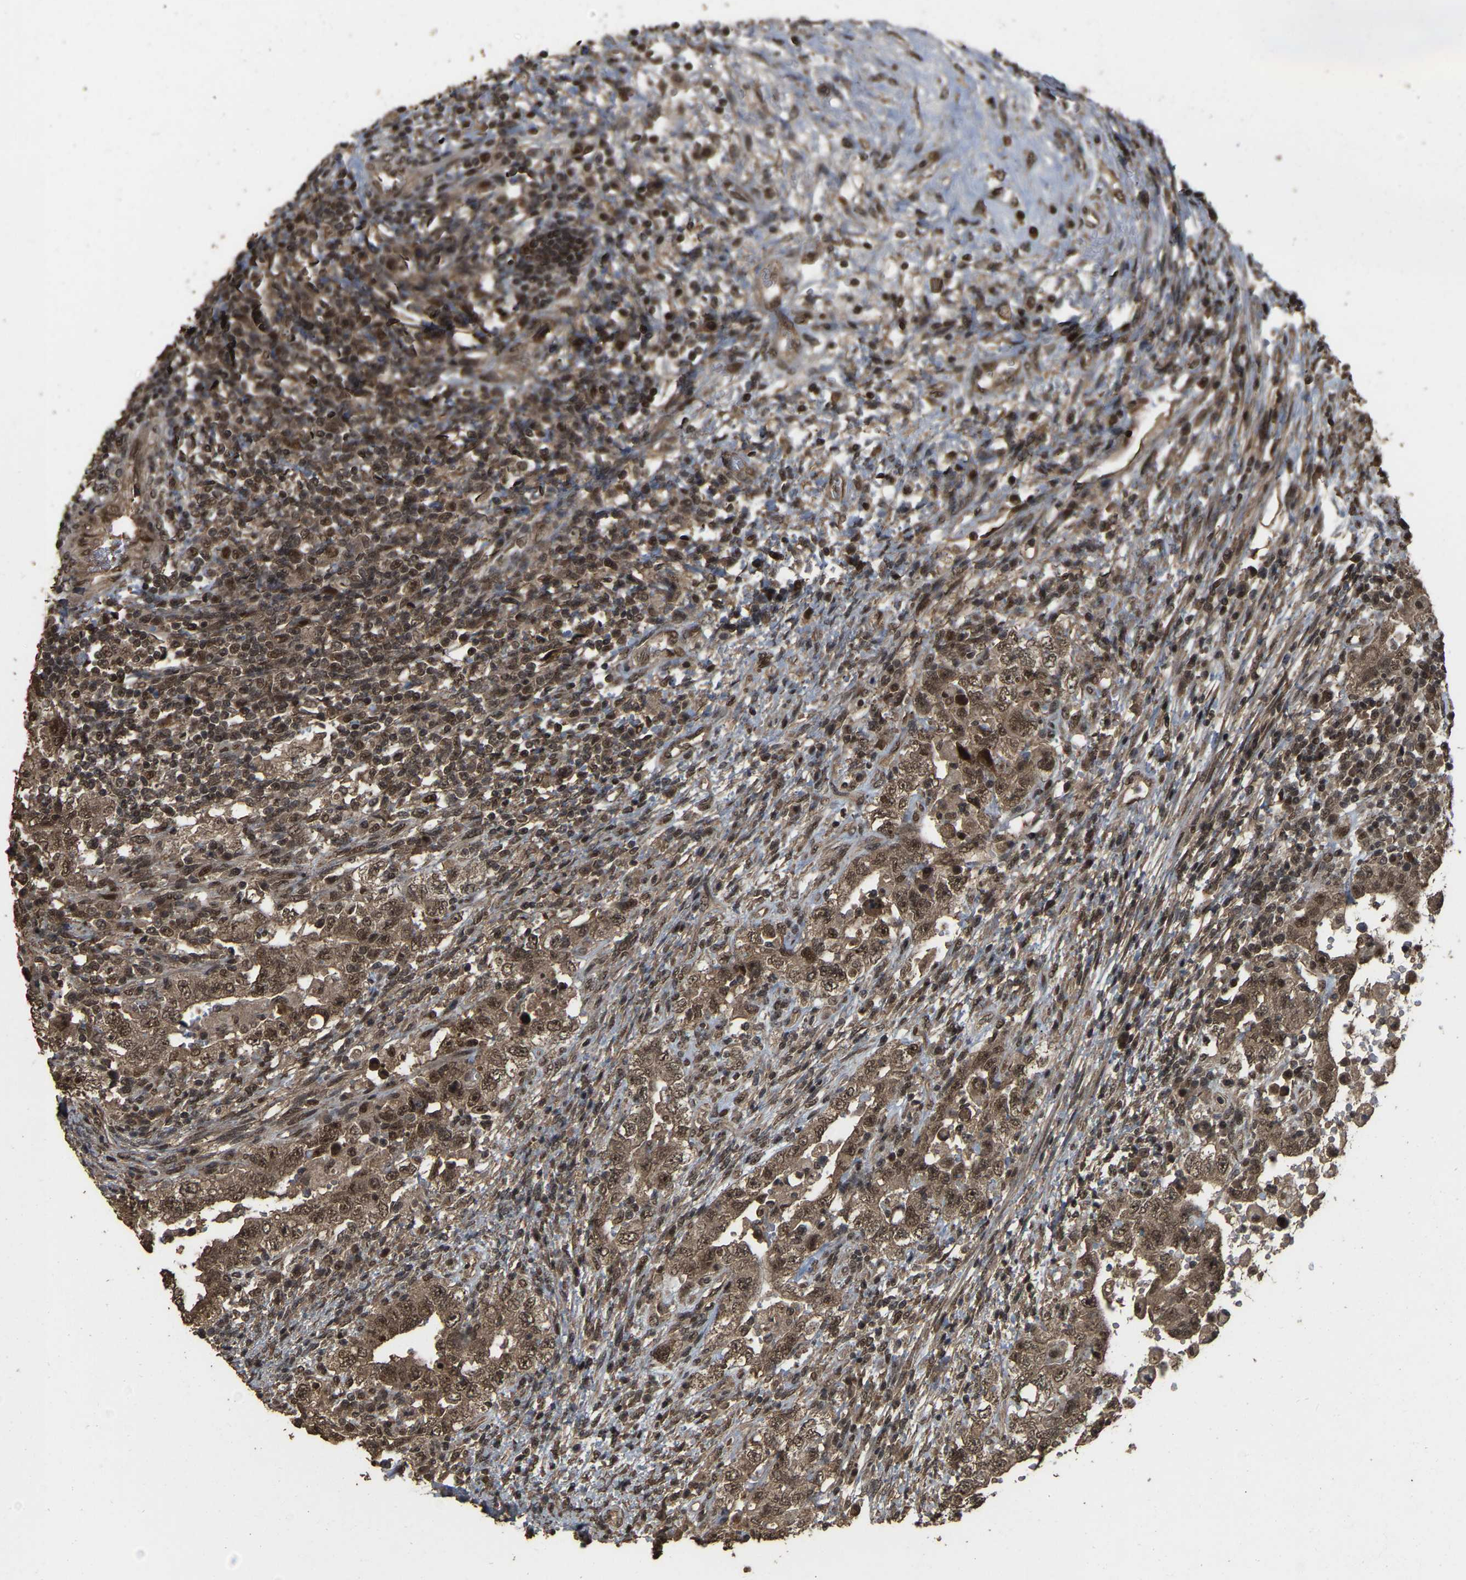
{"staining": {"intensity": "moderate", "quantity": ">75%", "location": "cytoplasmic/membranous,nuclear"}, "tissue": "testis cancer", "cell_type": "Tumor cells", "image_type": "cancer", "snomed": [{"axis": "morphology", "description": "Carcinoma, Embryonal, NOS"}, {"axis": "topography", "description": "Testis"}], "caption": "A micrograph of human testis cancer (embryonal carcinoma) stained for a protein reveals moderate cytoplasmic/membranous and nuclear brown staining in tumor cells.", "gene": "ARHGAP23", "patient": {"sex": "male", "age": 26}}